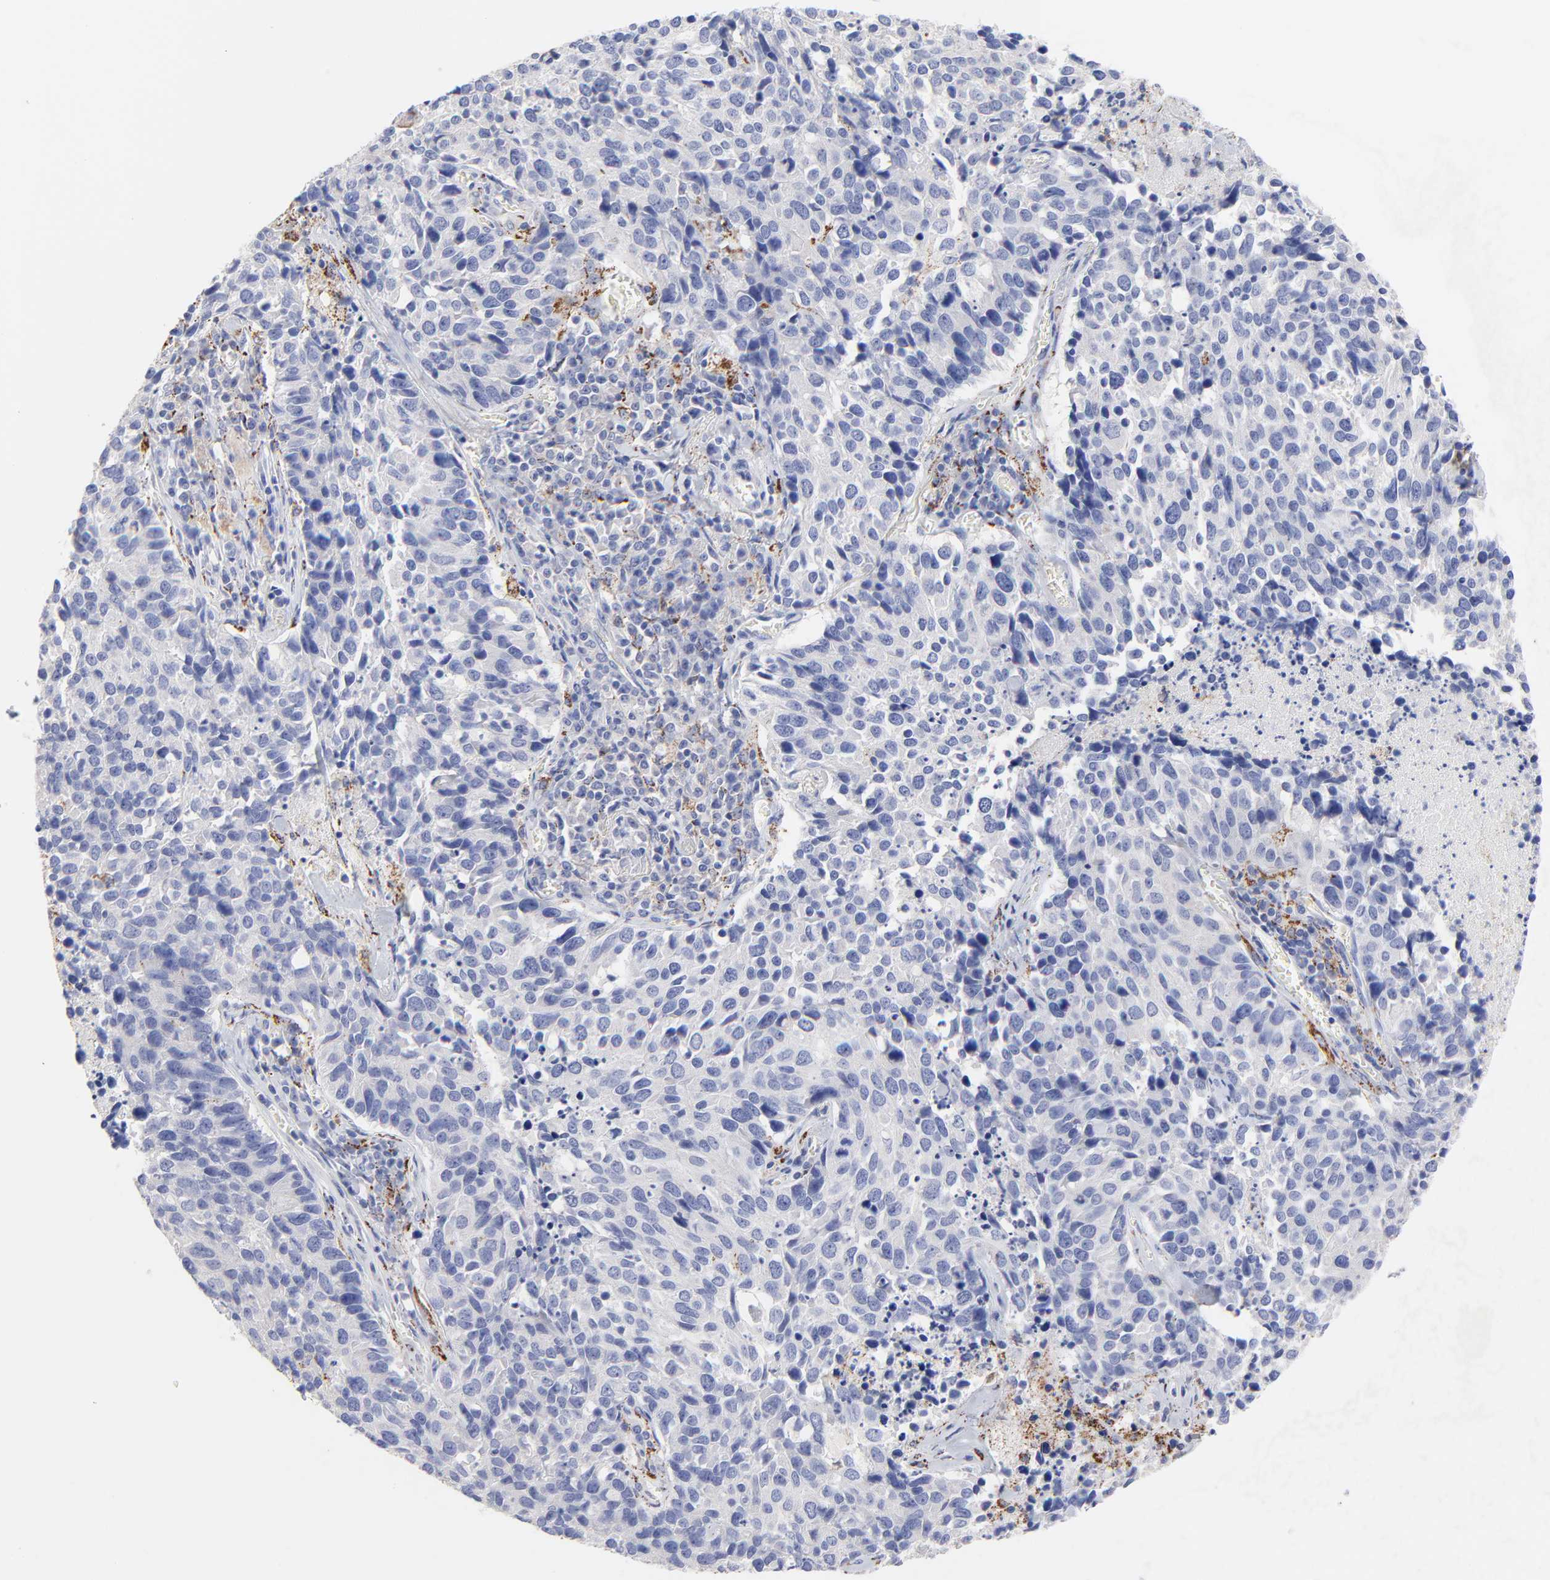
{"staining": {"intensity": "negative", "quantity": "none", "location": "none"}, "tissue": "lung cancer", "cell_type": "Tumor cells", "image_type": "cancer", "snomed": [{"axis": "morphology", "description": "Neoplasm, malignant, NOS"}, {"axis": "topography", "description": "Lung"}], "caption": "Immunohistochemistry of lung cancer (malignant neoplasm) exhibits no staining in tumor cells.", "gene": "FBXO10", "patient": {"sex": "female", "age": 76}}